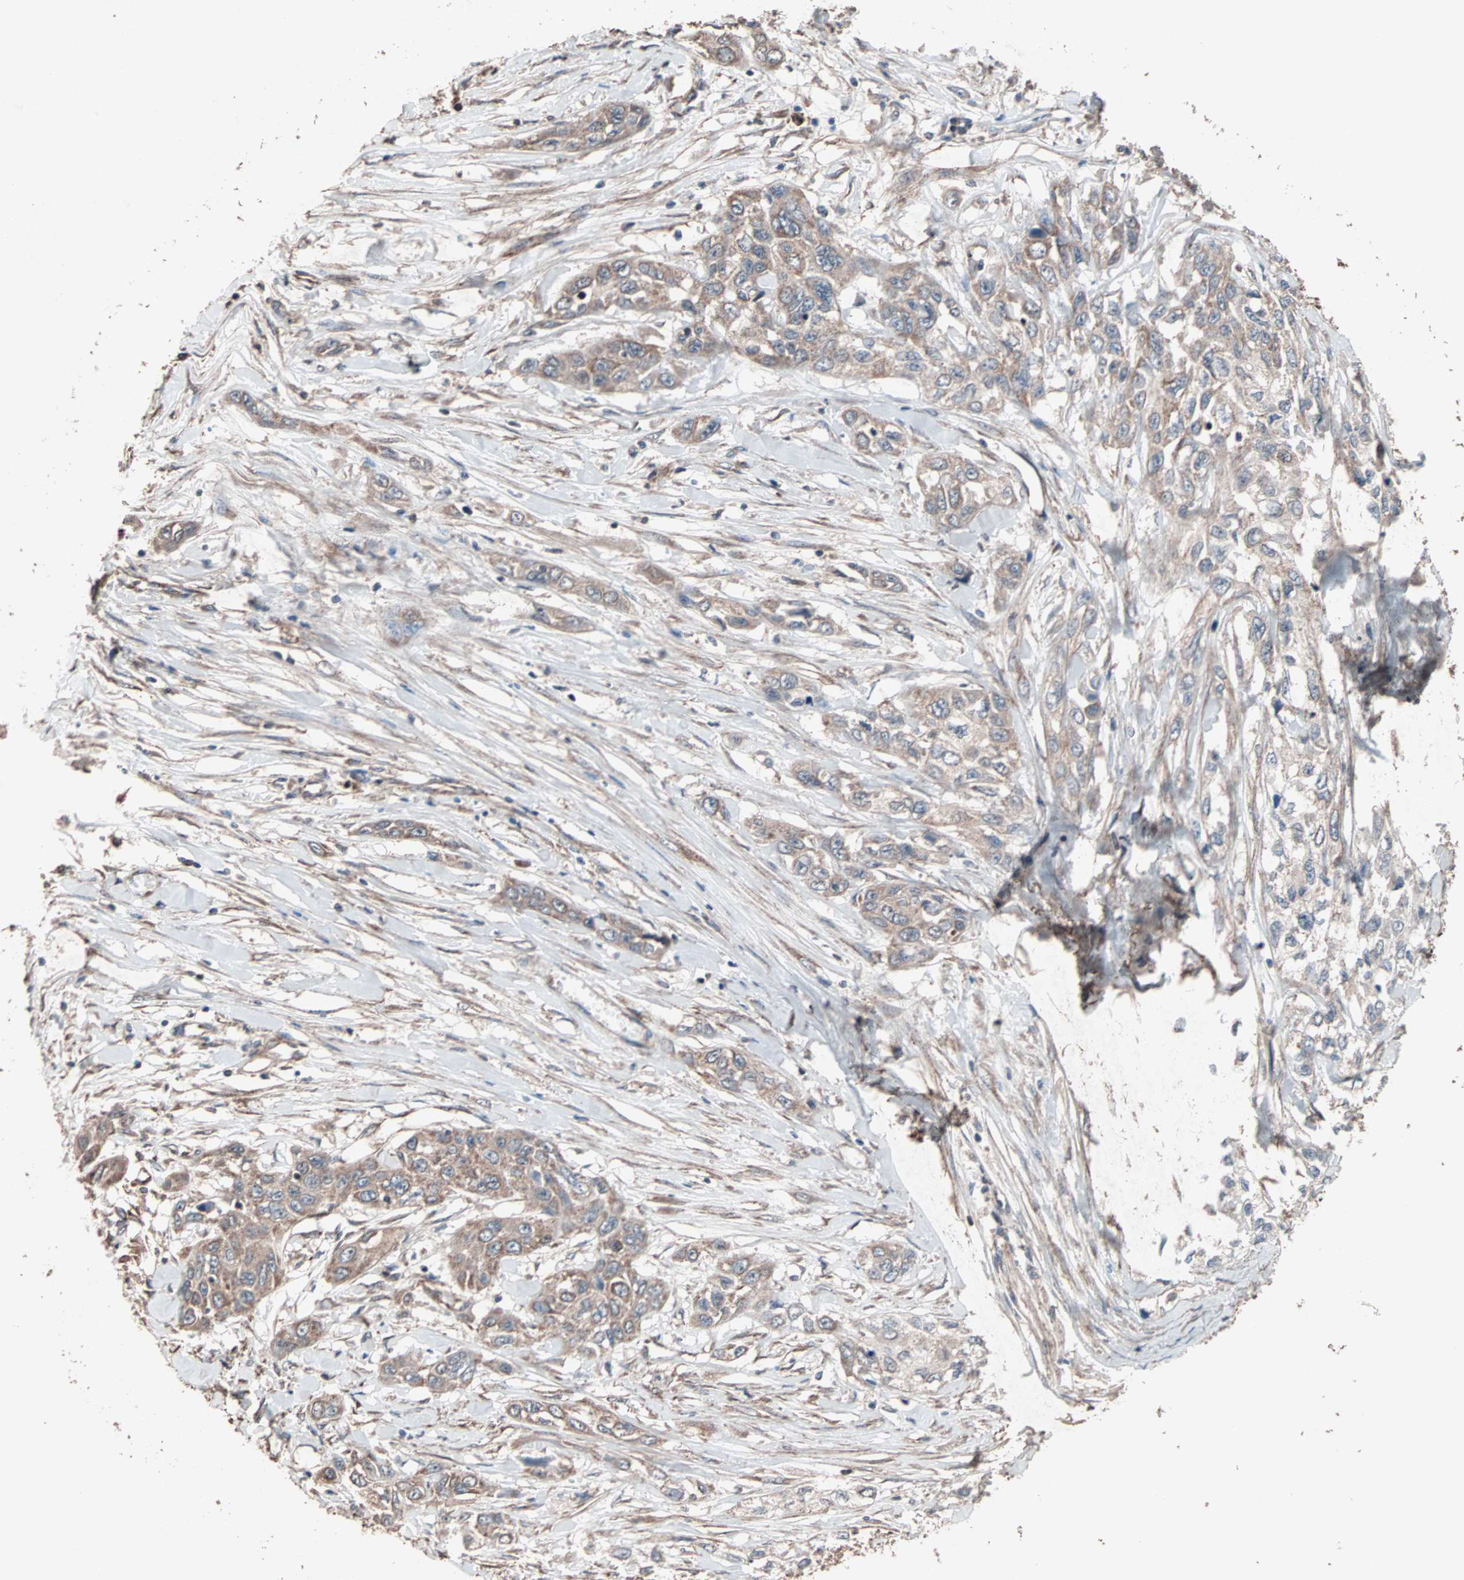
{"staining": {"intensity": "moderate", "quantity": ">75%", "location": "cytoplasmic/membranous"}, "tissue": "pancreatic cancer", "cell_type": "Tumor cells", "image_type": "cancer", "snomed": [{"axis": "morphology", "description": "Adenocarcinoma, NOS"}, {"axis": "topography", "description": "Pancreas"}], "caption": "High-magnification brightfield microscopy of adenocarcinoma (pancreatic) stained with DAB (3,3'-diaminobenzidine) (brown) and counterstained with hematoxylin (blue). tumor cells exhibit moderate cytoplasmic/membranous staining is appreciated in approximately>75% of cells.", "gene": "MRPL2", "patient": {"sex": "female", "age": 70}}